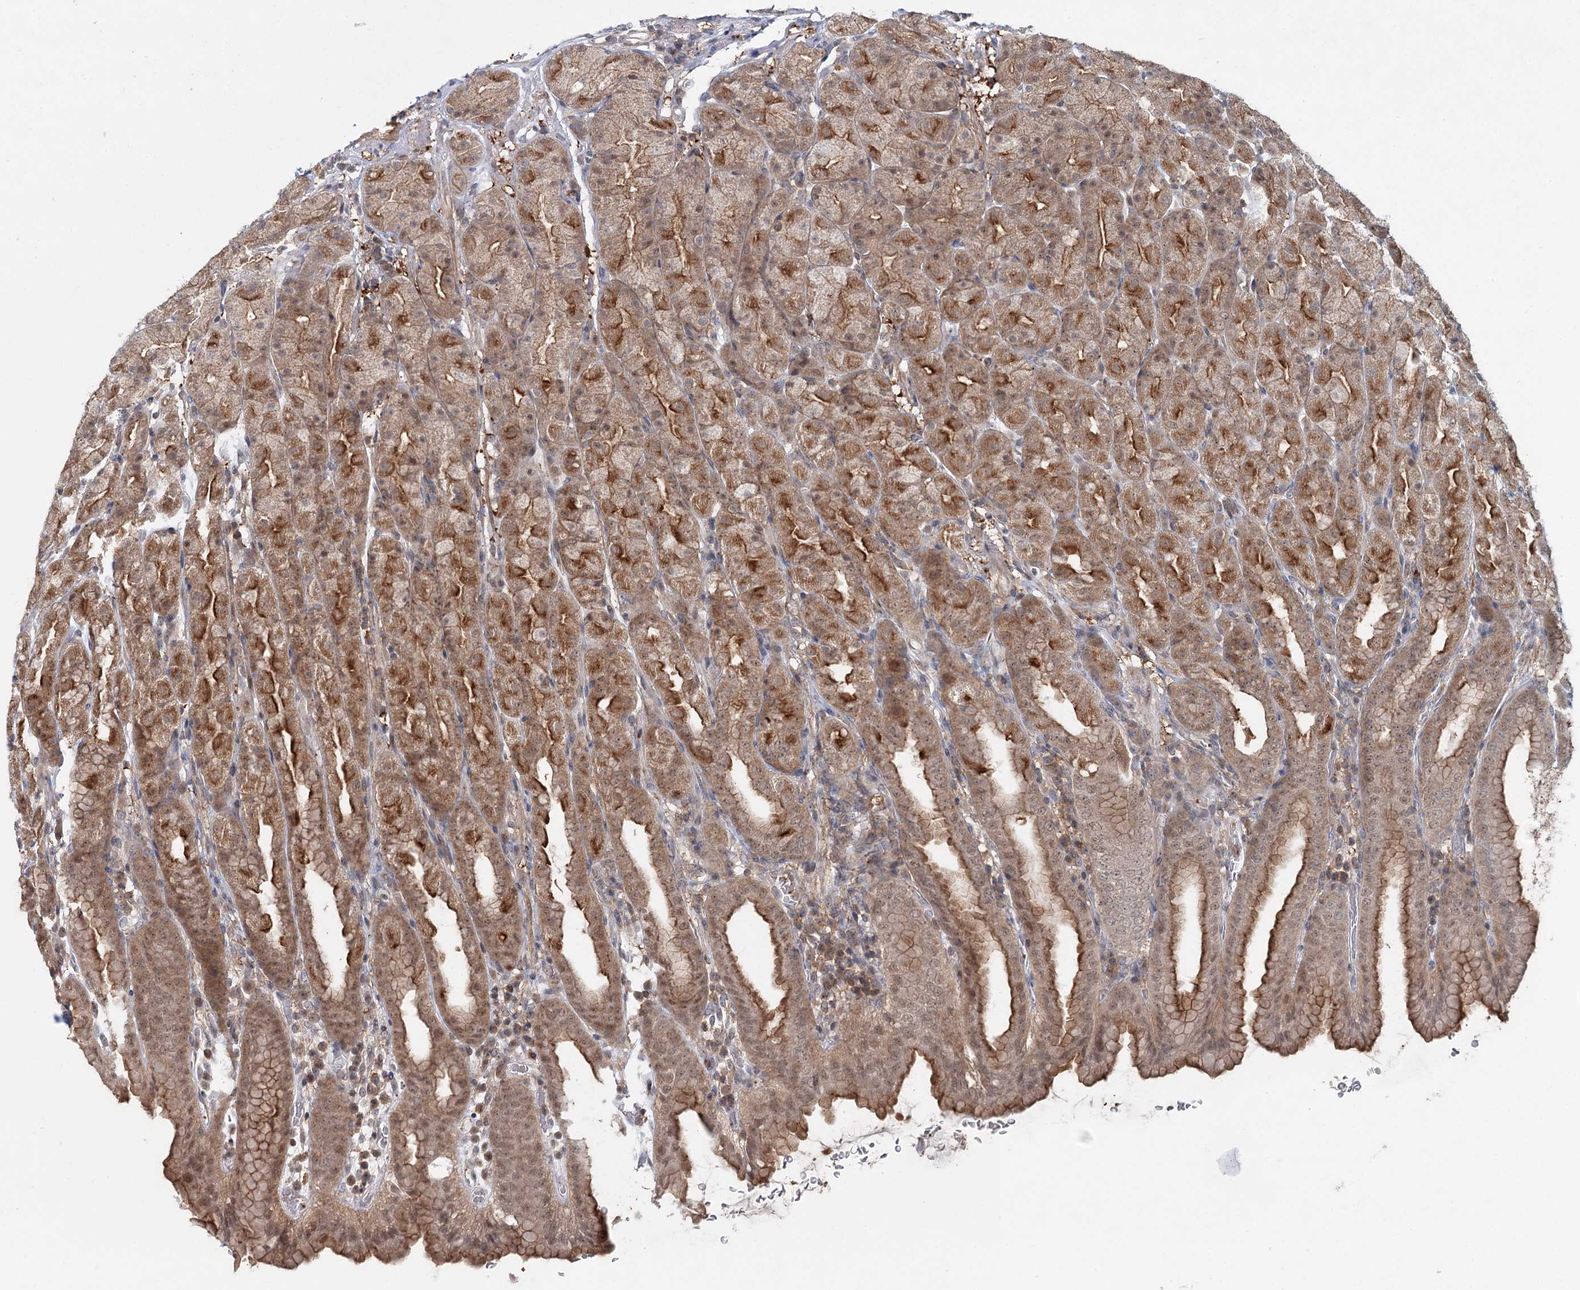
{"staining": {"intensity": "moderate", "quantity": ">75%", "location": "cytoplasmic/membranous,nuclear"}, "tissue": "stomach", "cell_type": "Glandular cells", "image_type": "normal", "snomed": [{"axis": "morphology", "description": "Normal tissue, NOS"}, {"axis": "topography", "description": "Stomach, upper"}], "caption": "Immunohistochemical staining of normal stomach reveals medium levels of moderate cytoplasmic/membranous,nuclear expression in approximately >75% of glandular cells. (DAB IHC, brown staining for protein, blue staining for nuclei).", "gene": "WDR44", "patient": {"sex": "male", "age": 68}}